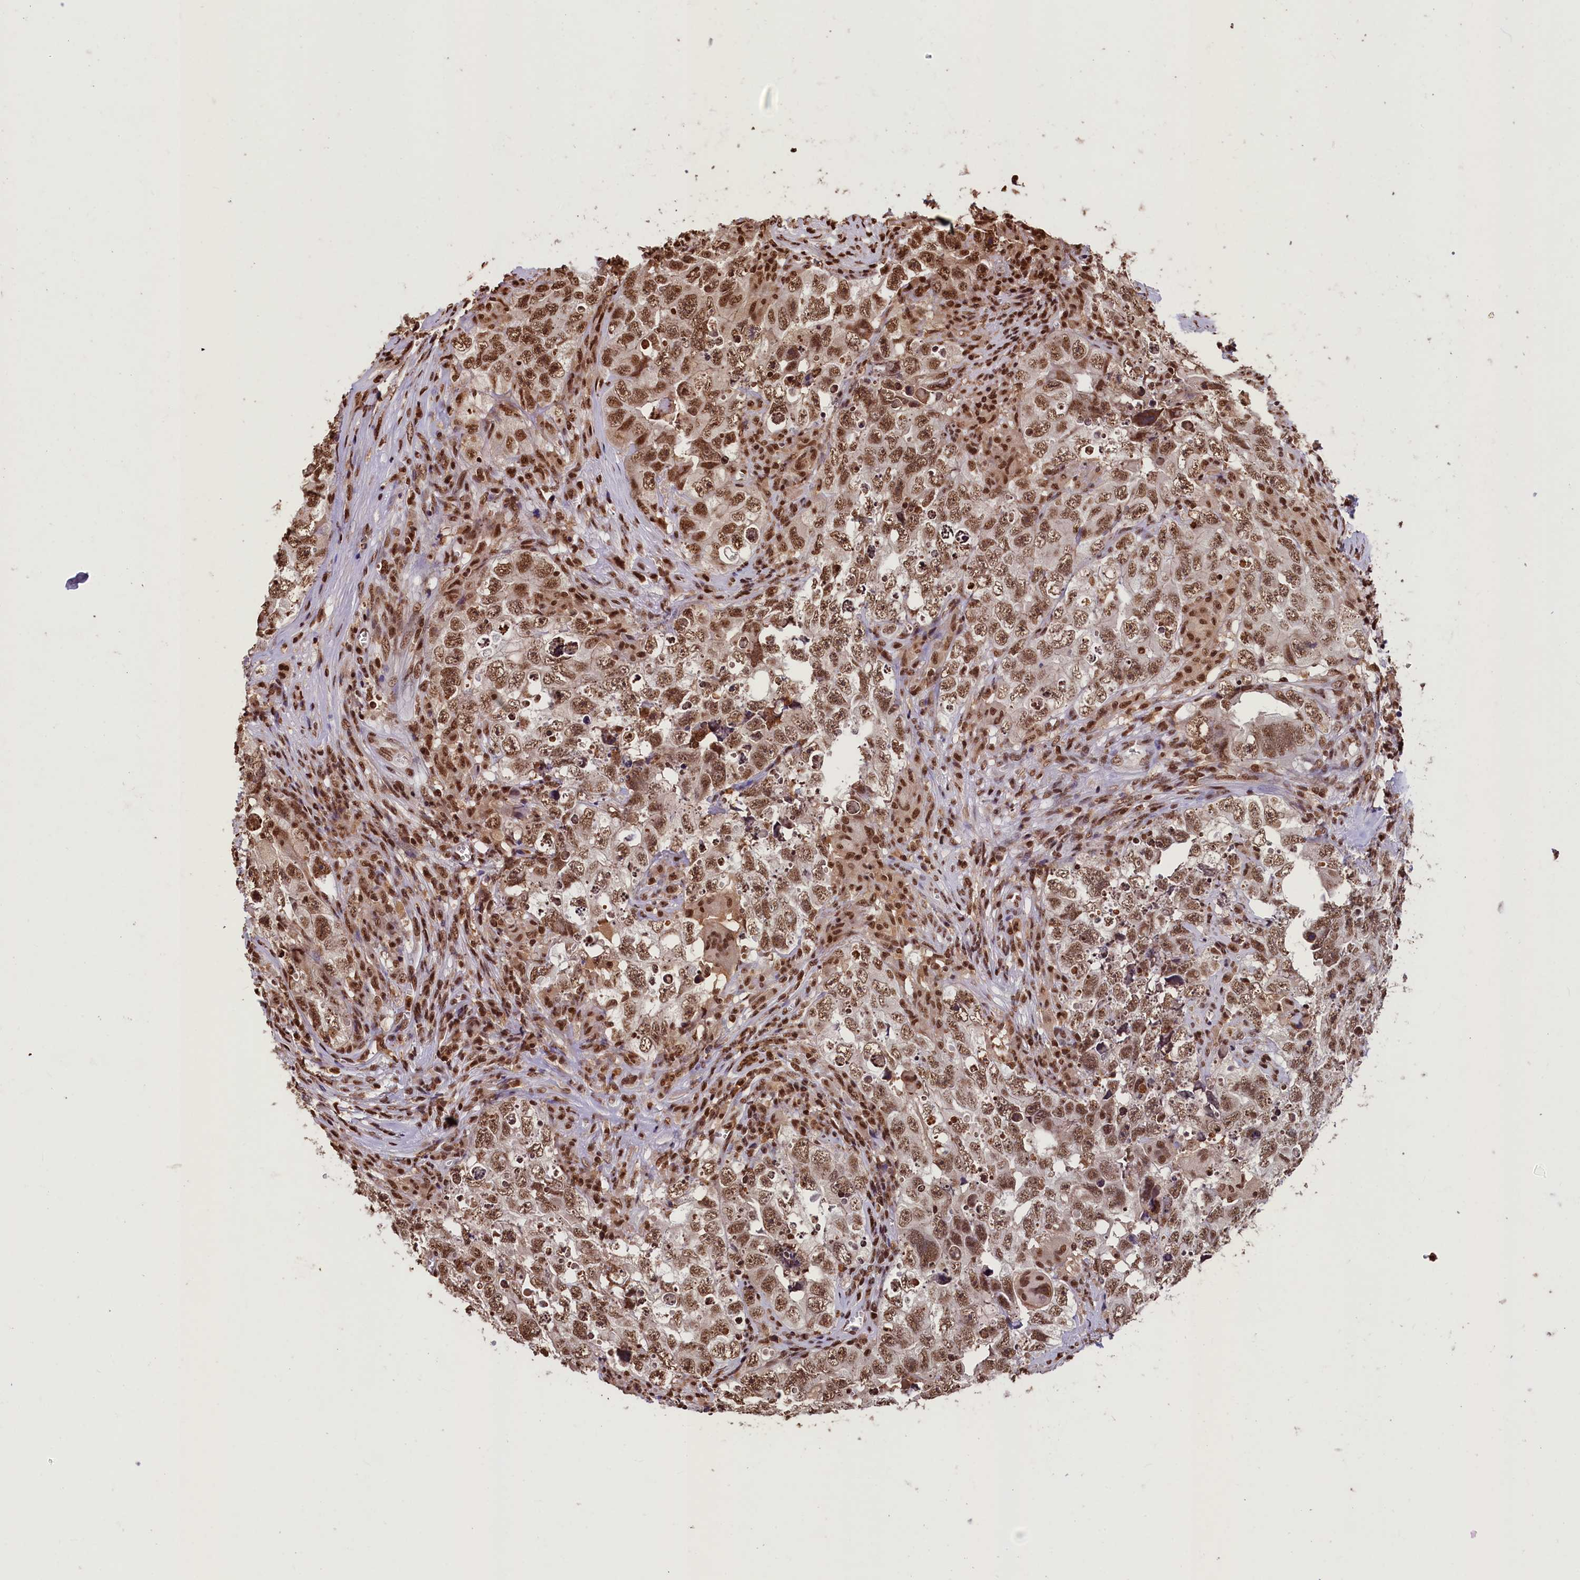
{"staining": {"intensity": "strong", "quantity": ">75%", "location": "nuclear"}, "tissue": "testis cancer", "cell_type": "Tumor cells", "image_type": "cancer", "snomed": [{"axis": "morphology", "description": "Seminoma, NOS"}, {"axis": "morphology", "description": "Carcinoma, Embryonal, NOS"}, {"axis": "topography", "description": "Testis"}], "caption": "Testis cancer (embryonal carcinoma) stained for a protein displays strong nuclear positivity in tumor cells.", "gene": "SNRPD2", "patient": {"sex": "male", "age": 43}}